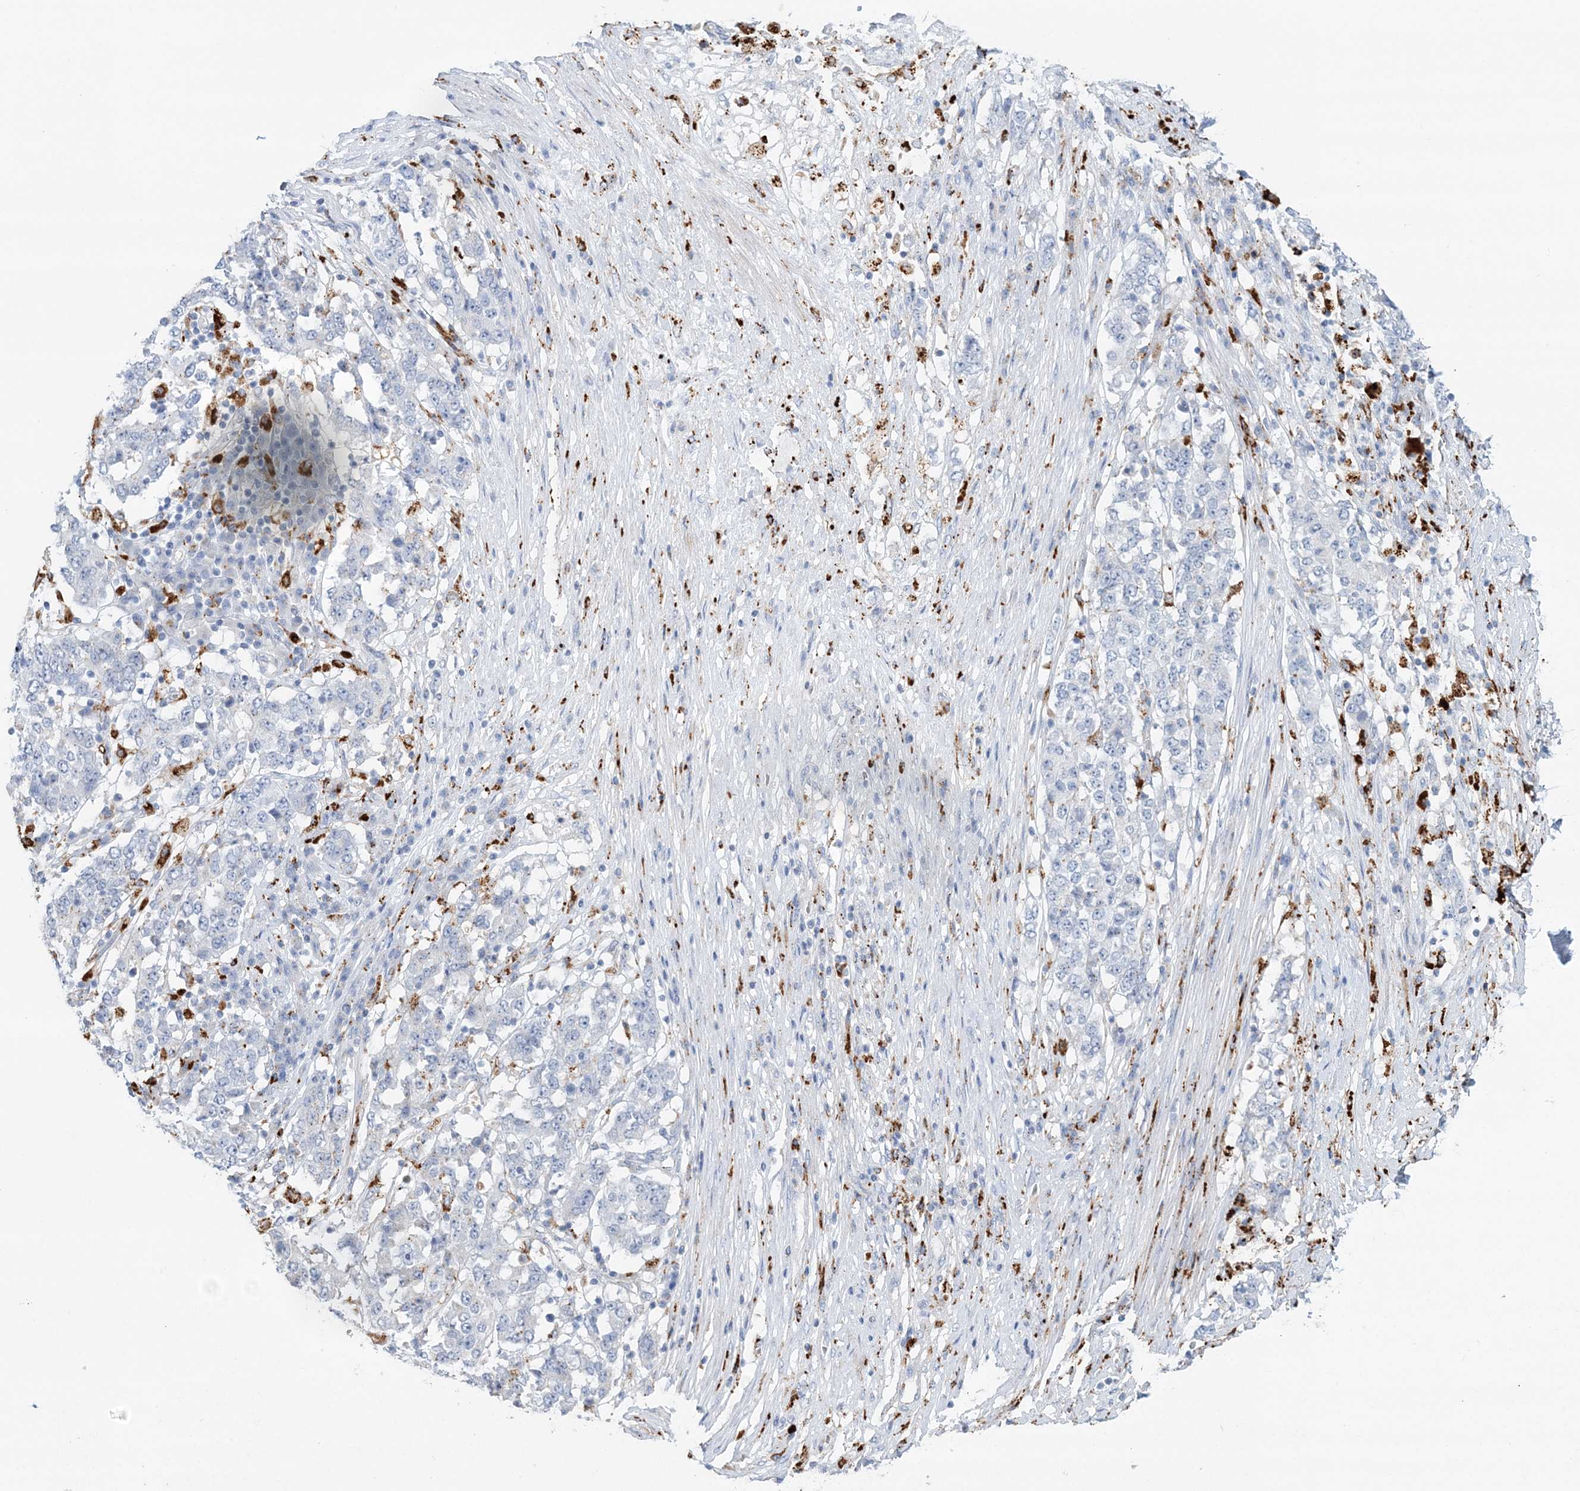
{"staining": {"intensity": "negative", "quantity": "none", "location": "none"}, "tissue": "stomach cancer", "cell_type": "Tumor cells", "image_type": "cancer", "snomed": [{"axis": "morphology", "description": "Adenocarcinoma, NOS"}, {"axis": "topography", "description": "Stomach"}], "caption": "Tumor cells show no significant protein expression in stomach adenocarcinoma.", "gene": "TPP1", "patient": {"sex": "male", "age": 59}}